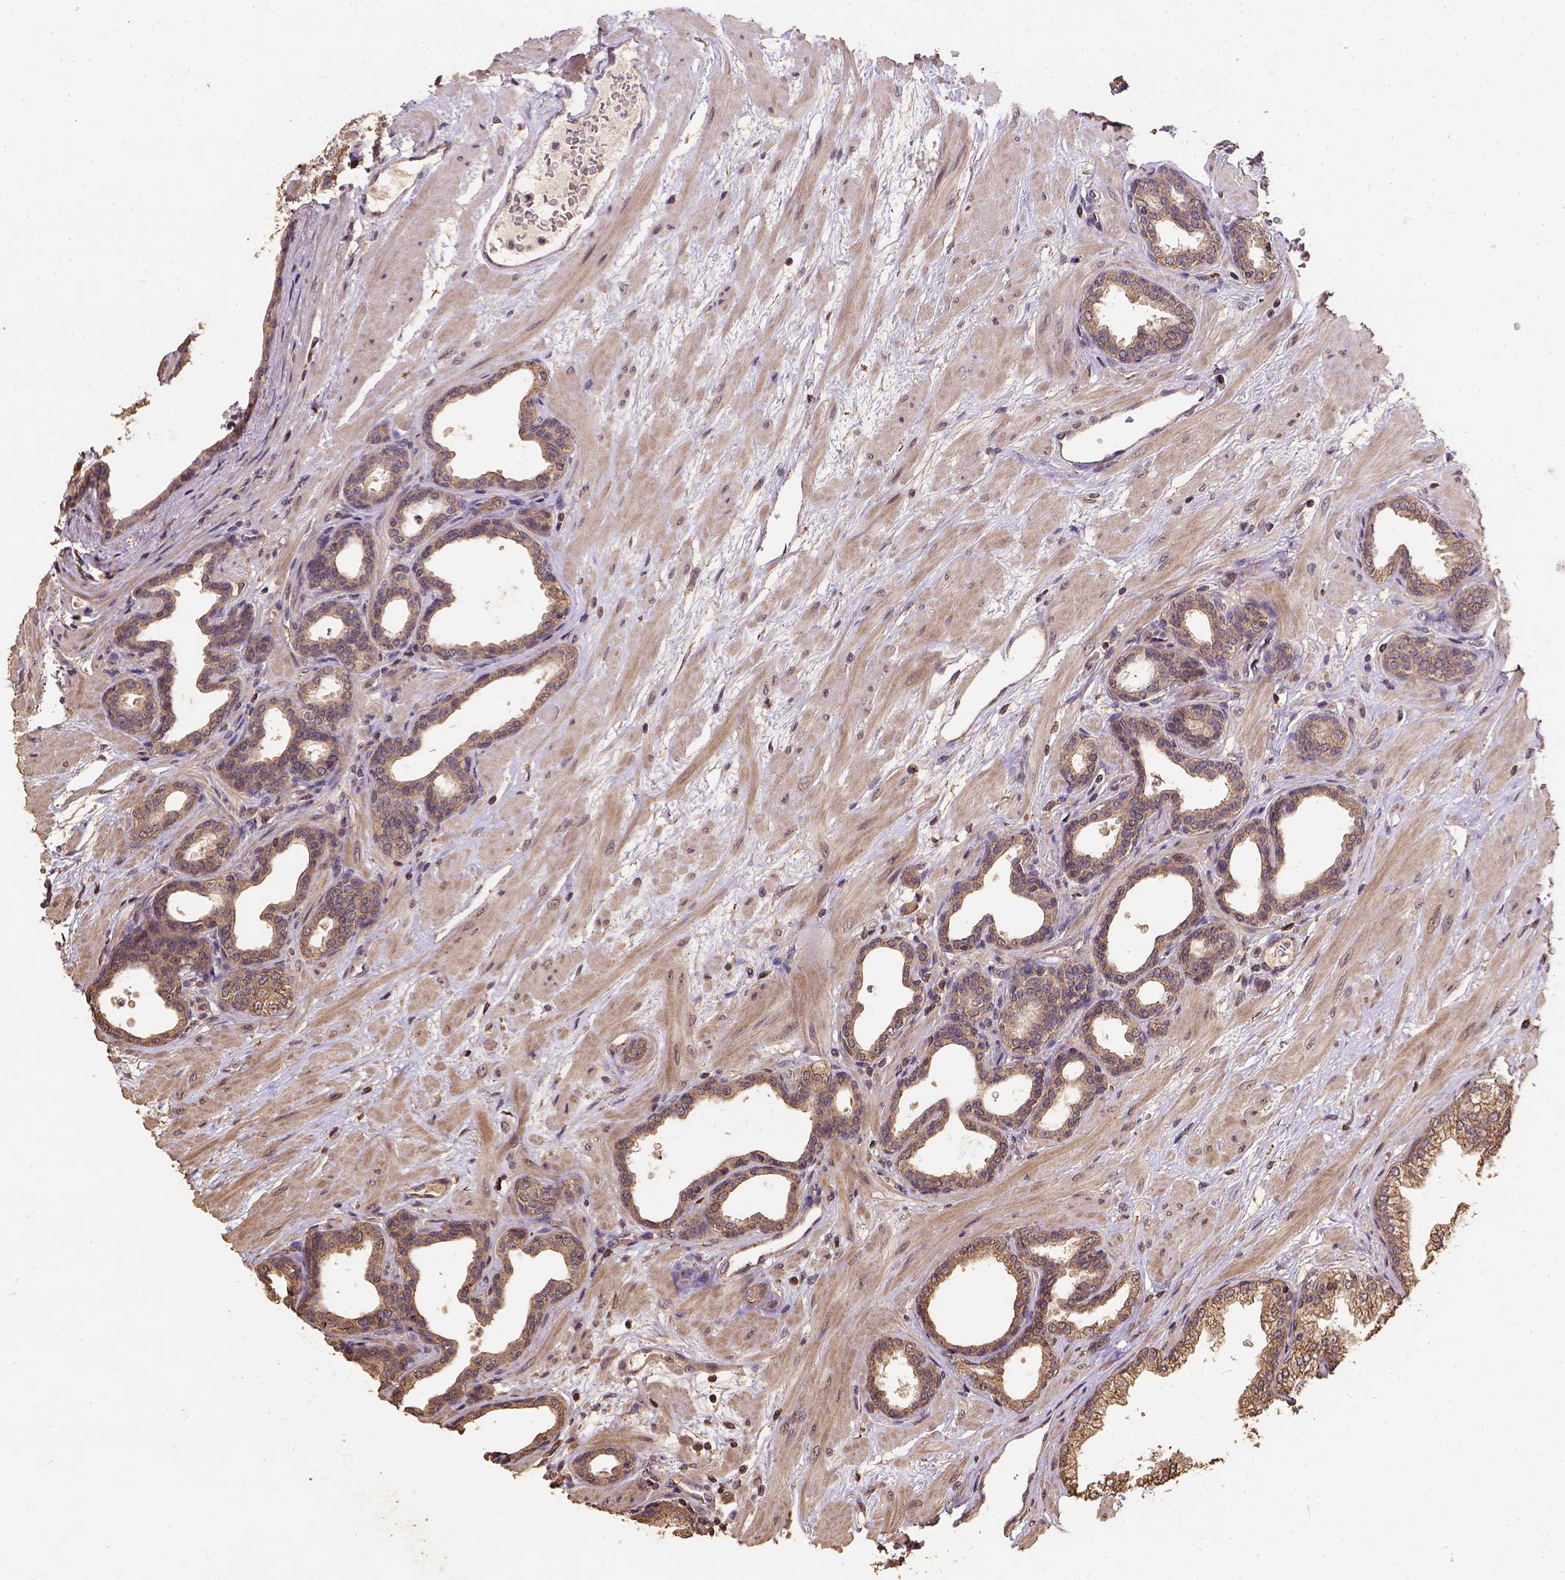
{"staining": {"intensity": "moderate", "quantity": "25%-75%", "location": "cytoplasmic/membranous"}, "tissue": "prostate", "cell_type": "Glandular cells", "image_type": "normal", "snomed": [{"axis": "morphology", "description": "Normal tissue, NOS"}, {"axis": "topography", "description": "Prostate"}], "caption": "A photomicrograph of prostate stained for a protein demonstrates moderate cytoplasmic/membranous brown staining in glandular cells. The protein is shown in brown color, while the nuclei are stained blue.", "gene": "ATP1B3", "patient": {"sex": "male", "age": 37}}